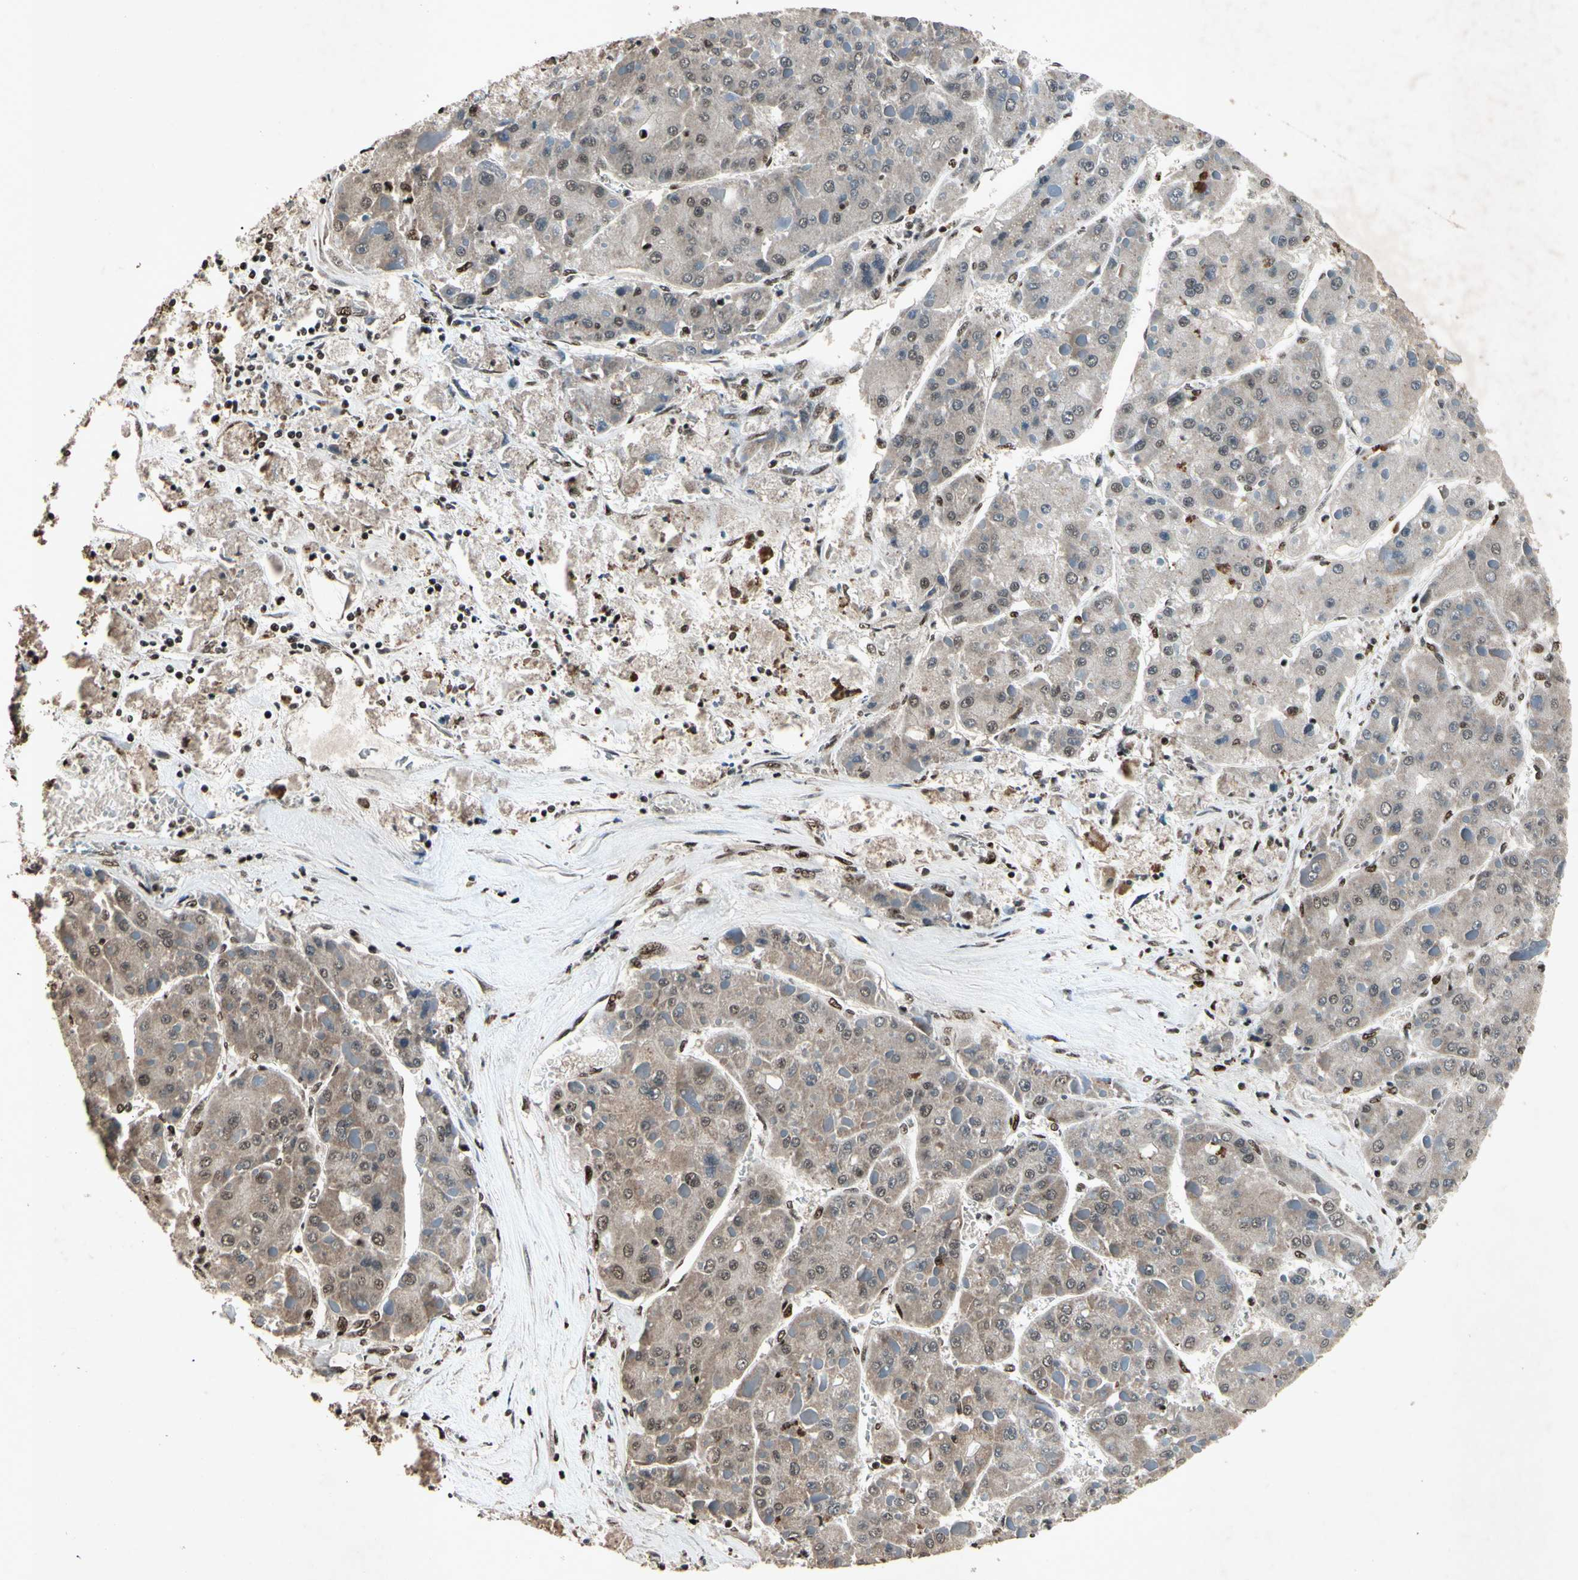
{"staining": {"intensity": "moderate", "quantity": "25%-75%", "location": "cytoplasmic/membranous,nuclear"}, "tissue": "liver cancer", "cell_type": "Tumor cells", "image_type": "cancer", "snomed": [{"axis": "morphology", "description": "Carcinoma, Hepatocellular, NOS"}, {"axis": "topography", "description": "Liver"}], "caption": "DAB immunohistochemical staining of liver cancer exhibits moderate cytoplasmic/membranous and nuclear protein positivity in about 25%-75% of tumor cells. The staining is performed using DAB brown chromogen to label protein expression. The nuclei are counter-stained blue using hematoxylin.", "gene": "TBX2", "patient": {"sex": "female", "age": 73}}